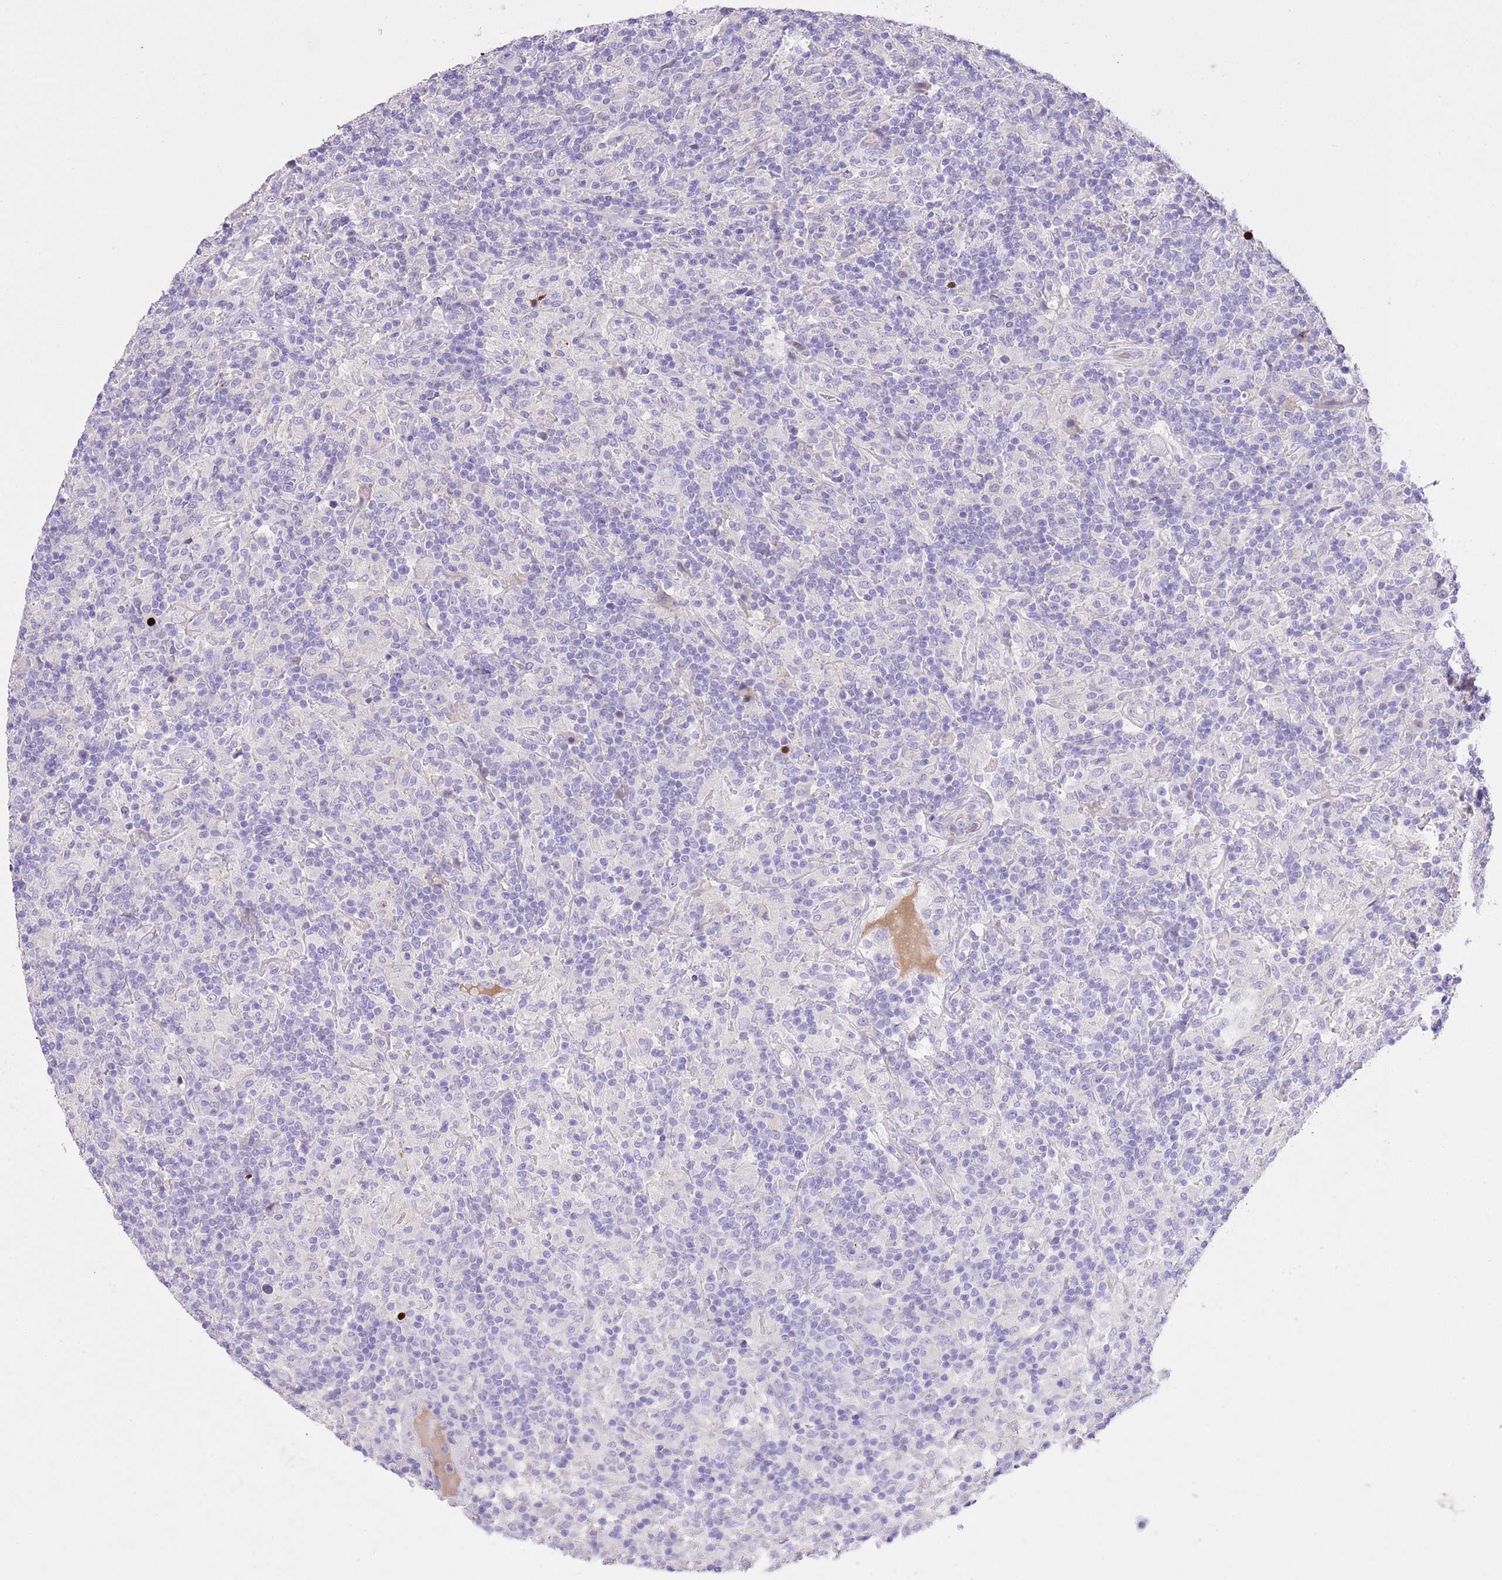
{"staining": {"intensity": "negative", "quantity": "none", "location": "none"}, "tissue": "lymphoma", "cell_type": "Tumor cells", "image_type": "cancer", "snomed": [{"axis": "morphology", "description": "Hodgkin's disease, NOS"}, {"axis": "topography", "description": "Lymph node"}], "caption": "The image exhibits no staining of tumor cells in lymphoma. (DAB (3,3'-diaminobenzidine) immunohistochemistry with hematoxylin counter stain).", "gene": "CLEC2A", "patient": {"sex": "male", "age": 70}}